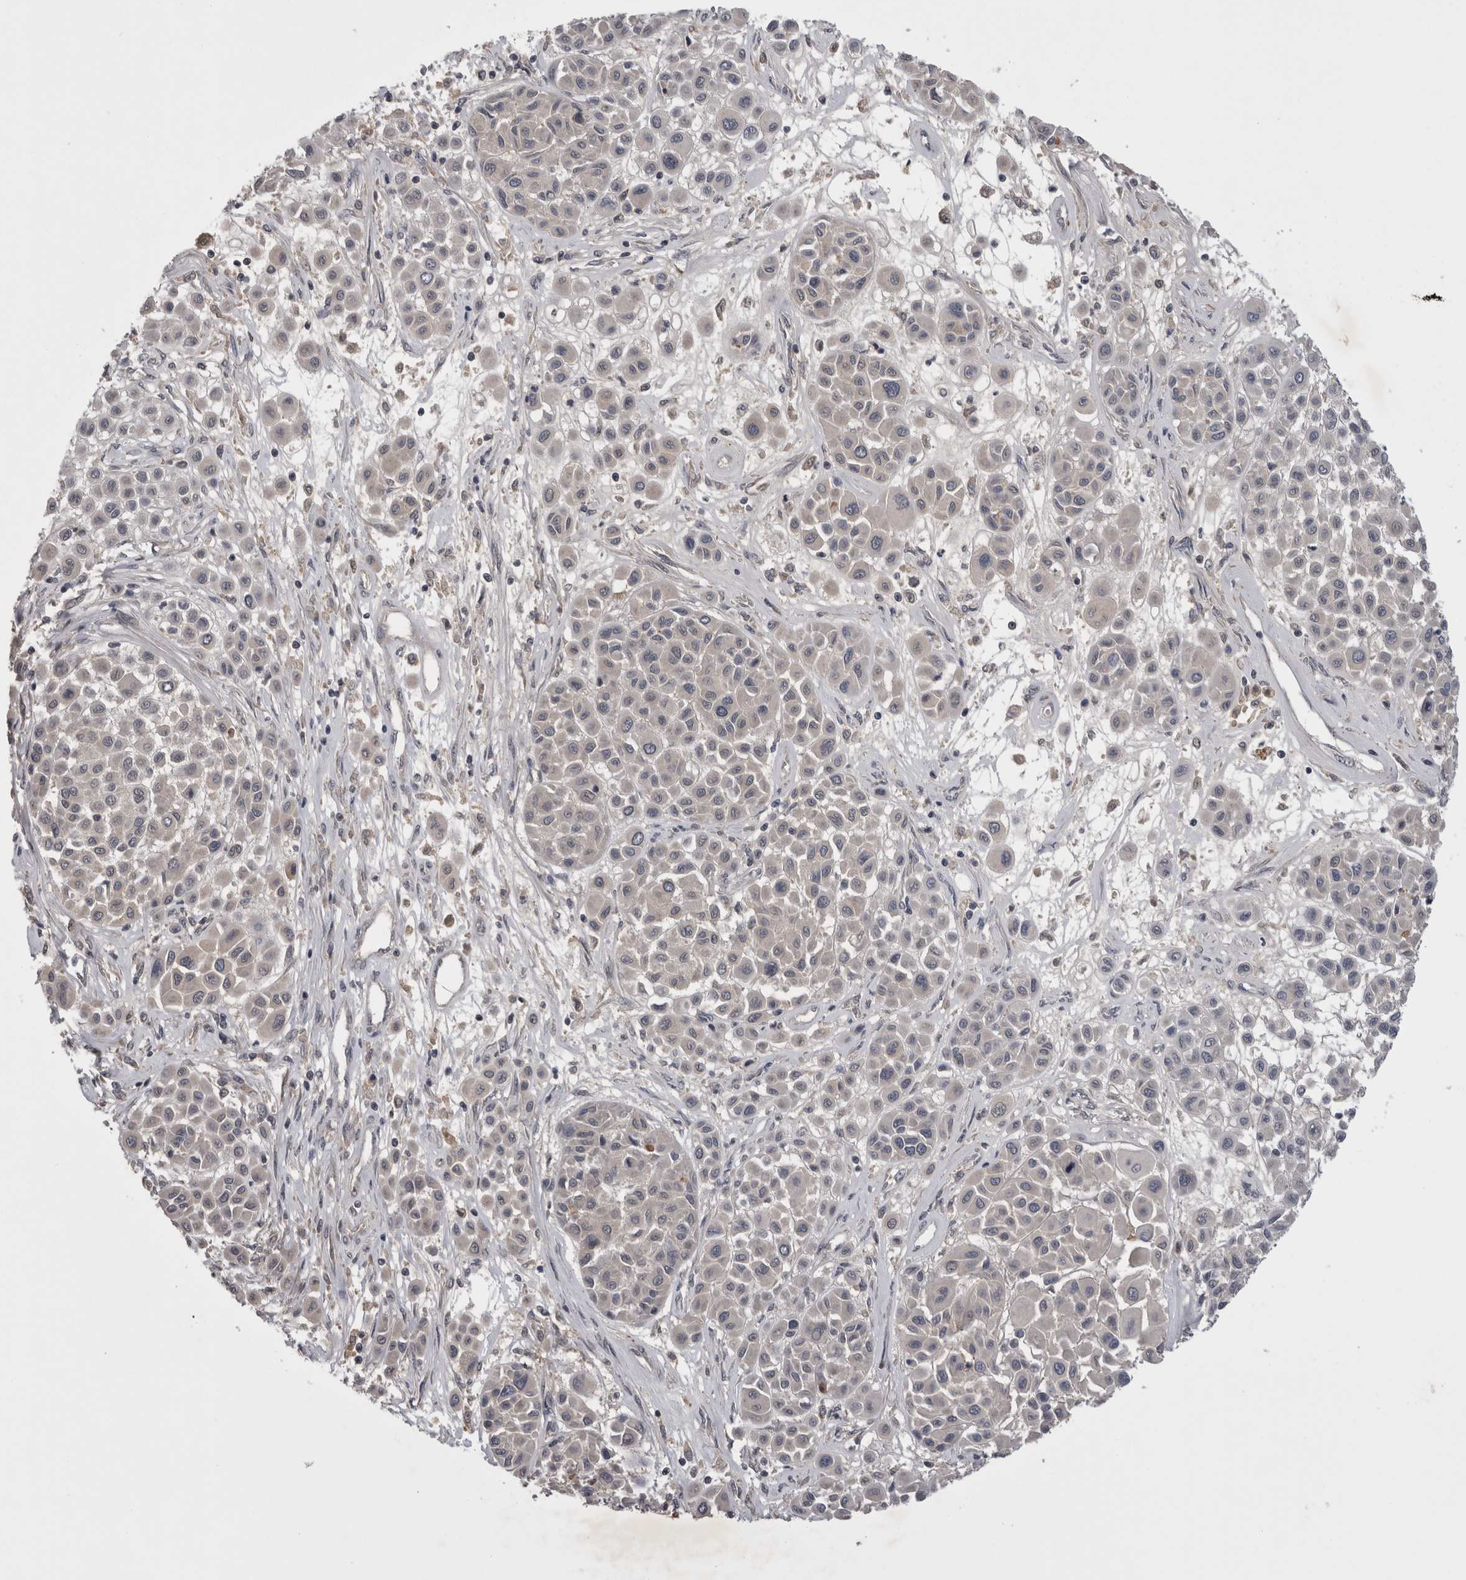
{"staining": {"intensity": "negative", "quantity": "none", "location": "none"}, "tissue": "melanoma", "cell_type": "Tumor cells", "image_type": "cancer", "snomed": [{"axis": "morphology", "description": "Malignant melanoma, Metastatic site"}, {"axis": "topography", "description": "Soft tissue"}], "caption": "Human melanoma stained for a protein using immunohistochemistry (IHC) shows no positivity in tumor cells.", "gene": "ZNF114", "patient": {"sex": "male", "age": 41}}